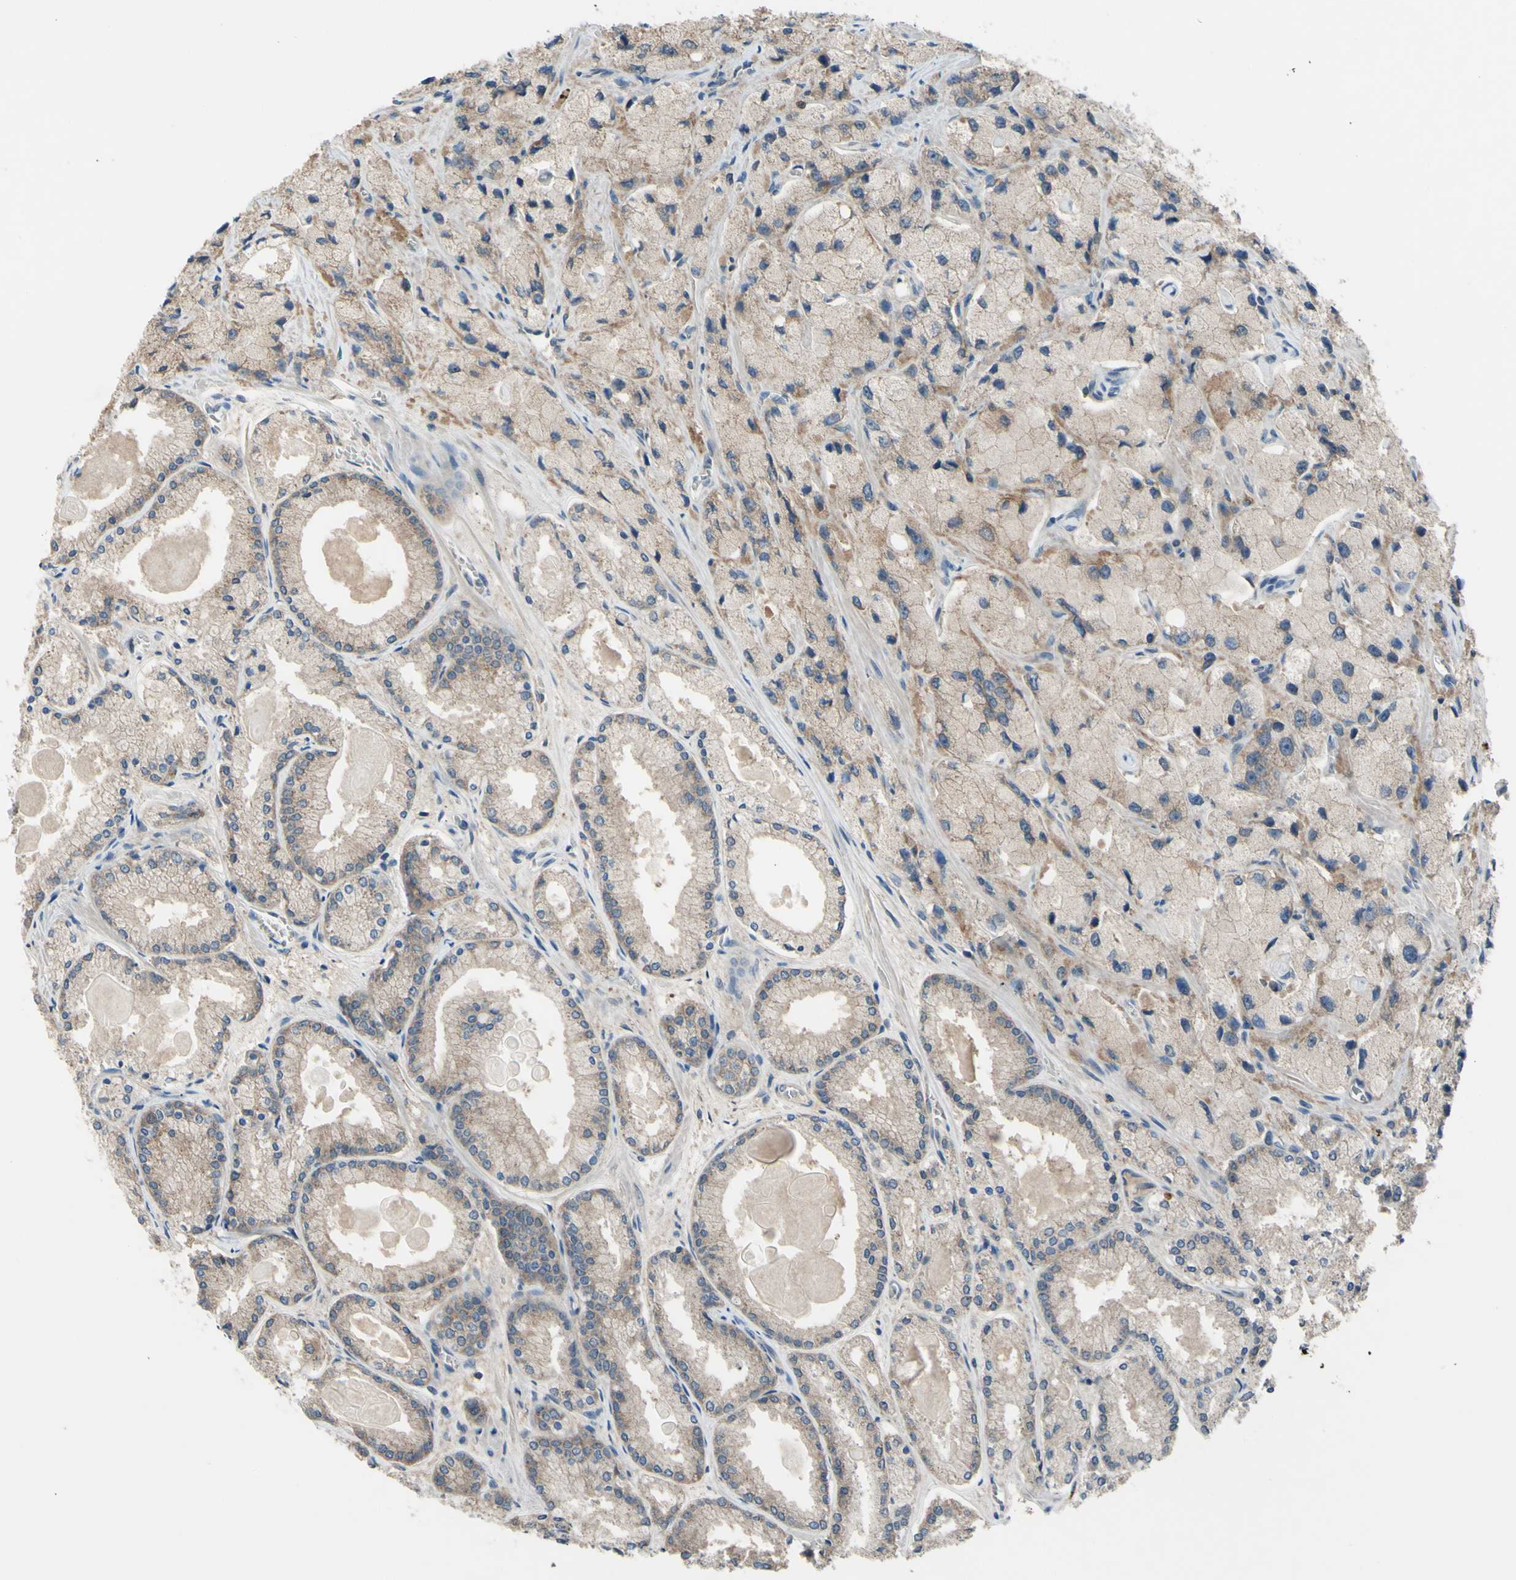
{"staining": {"intensity": "moderate", "quantity": ">75%", "location": "cytoplasmic/membranous"}, "tissue": "prostate cancer", "cell_type": "Tumor cells", "image_type": "cancer", "snomed": [{"axis": "morphology", "description": "Adenocarcinoma, High grade"}, {"axis": "topography", "description": "Prostate"}], "caption": "This is a histology image of IHC staining of prostate adenocarcinoma (high-grade), which shows moderate positivity in the cytoplasmic/membranous of tumor cells.", "gene": "AFP", "patient": {"sex": "male", "age": 58}}